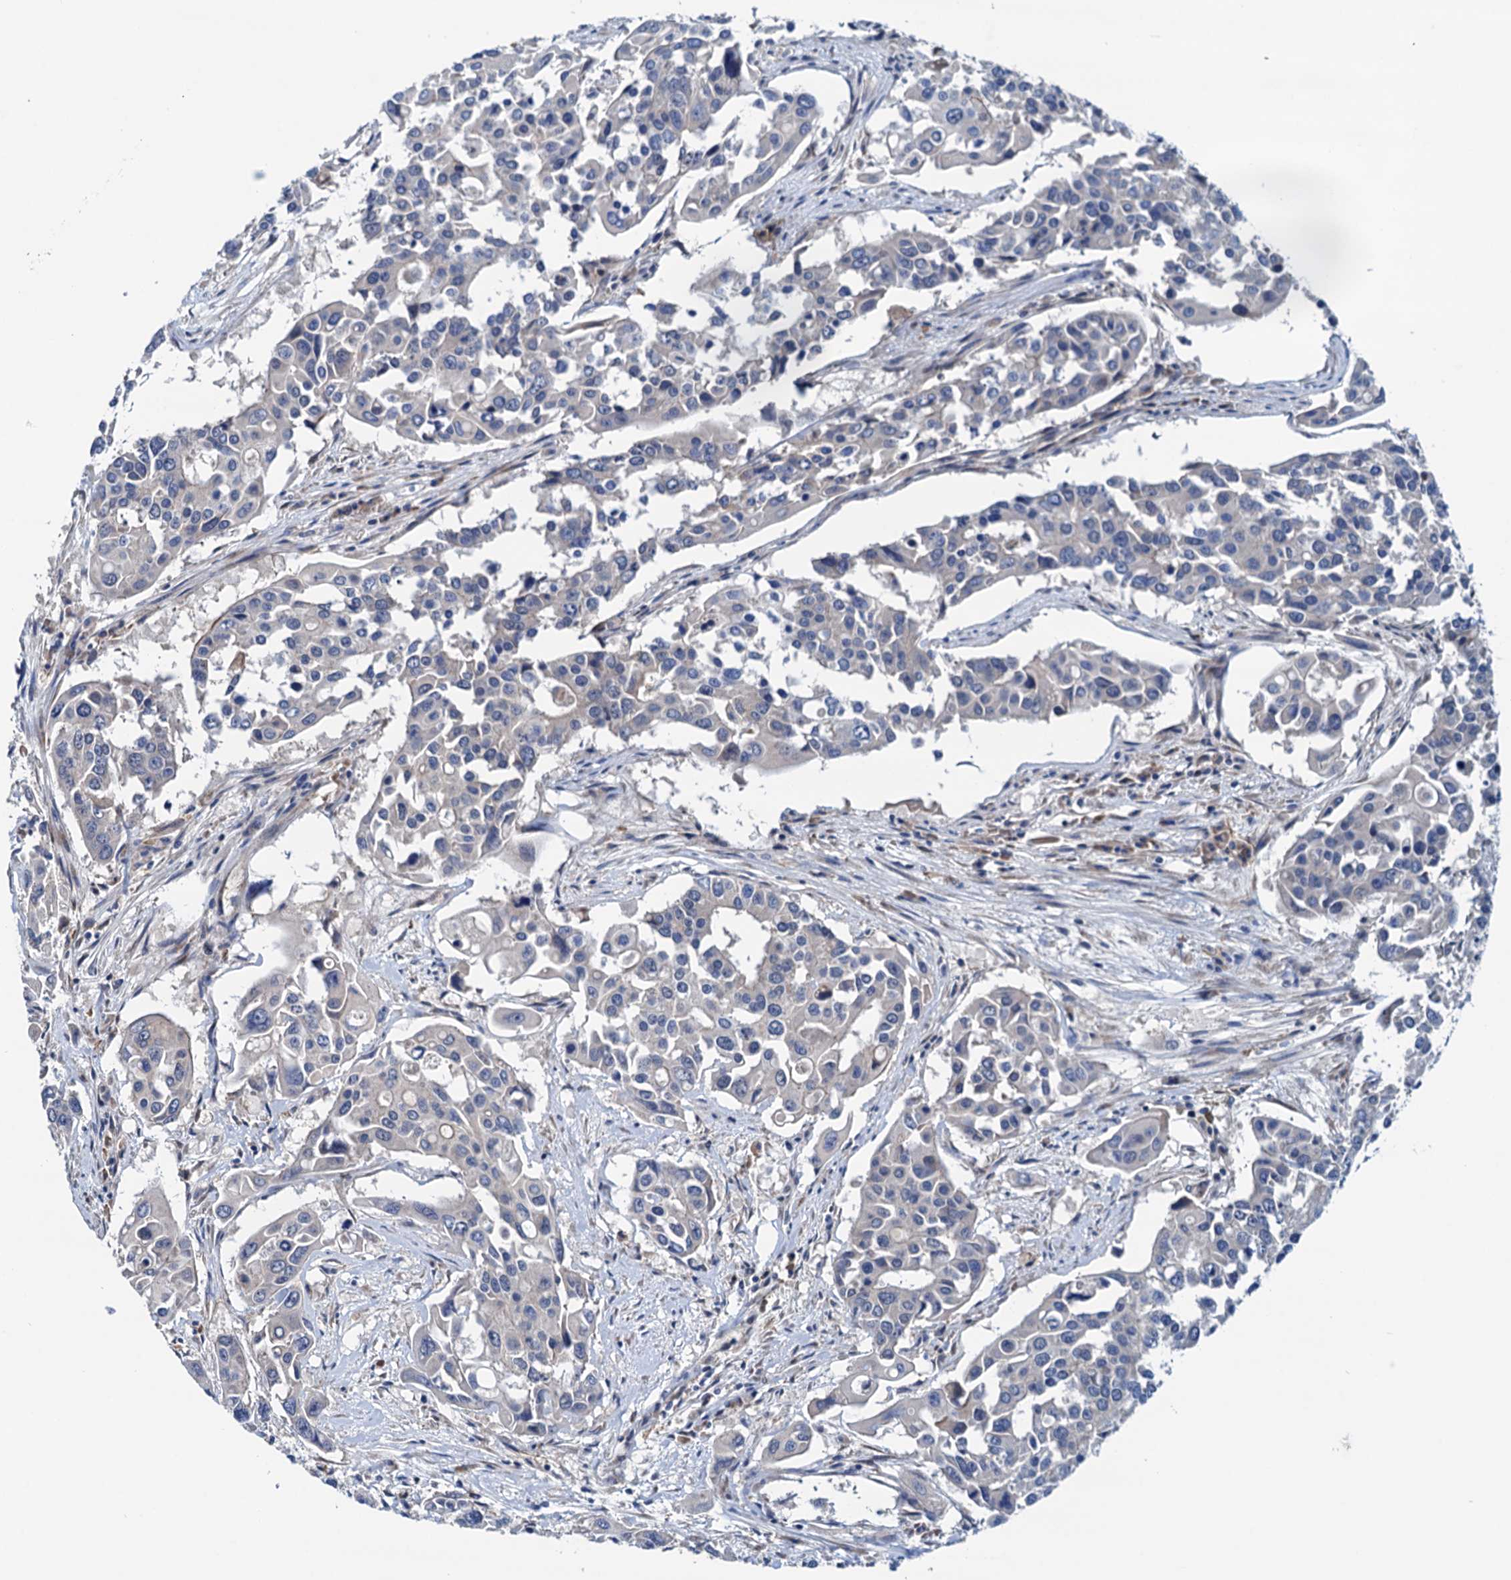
{"staining": {"intensity": "negative", "quantity": "none", "location": "none"}, "tissue": "colorectal cancer", "cell_type": "Tumor cells", "image_type": "cancer", "snomed": [{"axis": "morphology", "description": "Adenocarcinoma, NOS"}, {"axis": "topography", "description": "Colon"}], "caption": "Human colorectal cancer (adenocarcinoma) stained for a protein using immunohistochemistry exhibits no expression in tumor cells.", "gene": "RASSF9", "patient": {"sex": "male", "age": 77}}